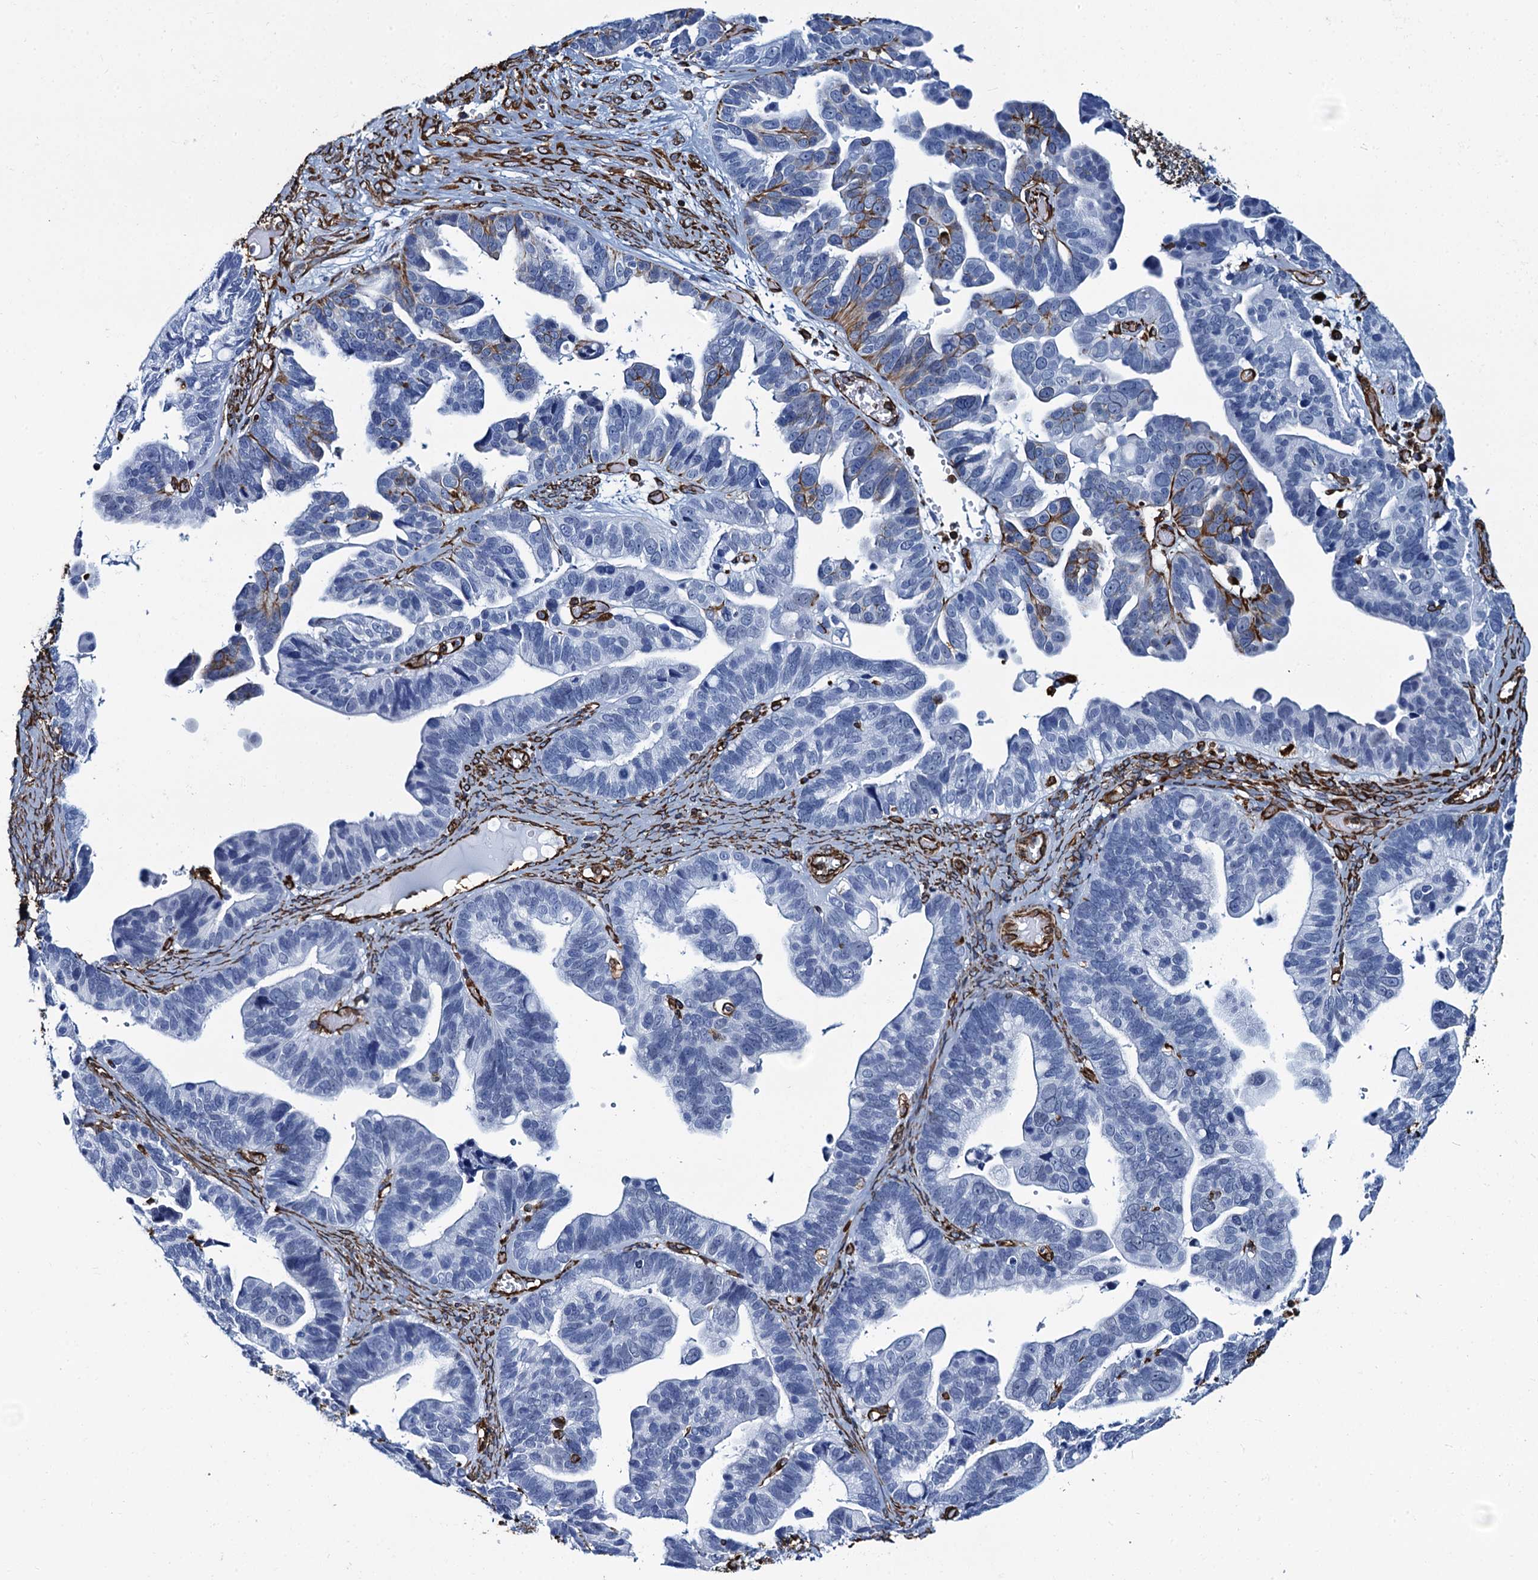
{"staining": {"intensity": "moderate", "quantity": "<25%", "location": "cytoplasmic/membranous"}, "tissue": "ovarian cancer", "cell_type": "Tumor cells", "image_type": "cancer", "snomed": [{"axis": "morphology", "description": "Cystadenocarcinoma, serous, NOS"}, {"axis": "topography", "description": "Ovary"}], "caption": "Immunohistochemistry of human ovarian serous cystadenocarcinoma exhibits low levels of moderate cytoplasmic/membranous positivity in approximately <25% of tumor cells.", "gene": "PGM2", "patient": {"sex": "female", "age": 56}}